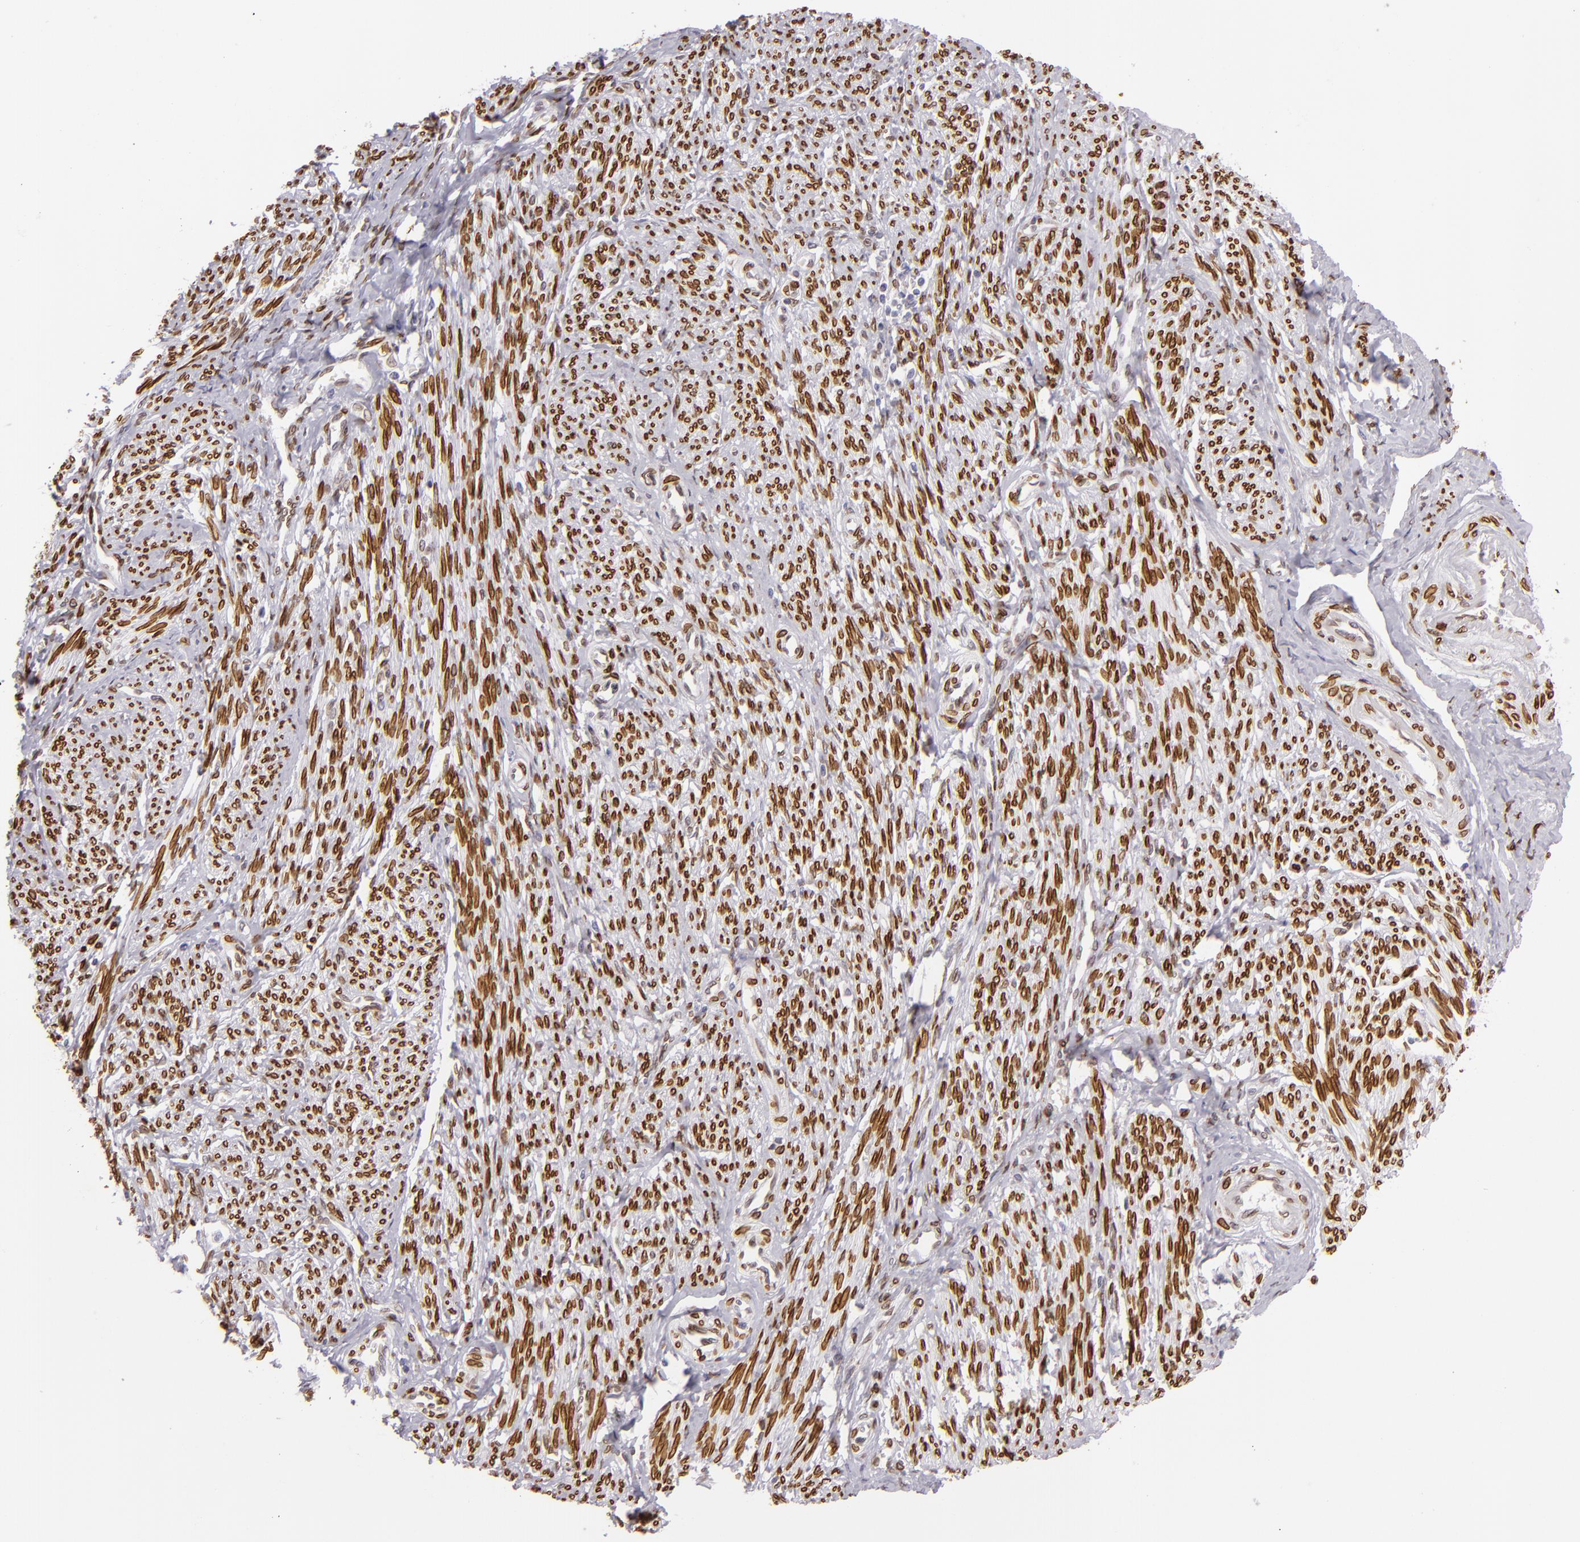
{"staining": {"intensity": "strong", "quantity": ">75%", "location": "nuclear"}, "tissue": "smooth muscle", "cell_type": "Smooth muscle cells", "image_type": "normal", "snomed": [{"axis": "morphology", "description": "Normal tissue, NOS"}, {"axis": "topography", "description": "Smooth muscle"}, {"axis": "topography", "description": "Cervix"}], "caption": "A high-resolution photomicrograph shows IHC staining of unremarkable smooth muscle, which demonstrates strong nuclear expression in approximately >75% of smooth muscle cells. Using DAB (brown) and hematoxylin (blue) stains, captured at high magnification using brightfield microscopy.", "gene": "EMD", "patient": {"sex": "female", "age": 70}}